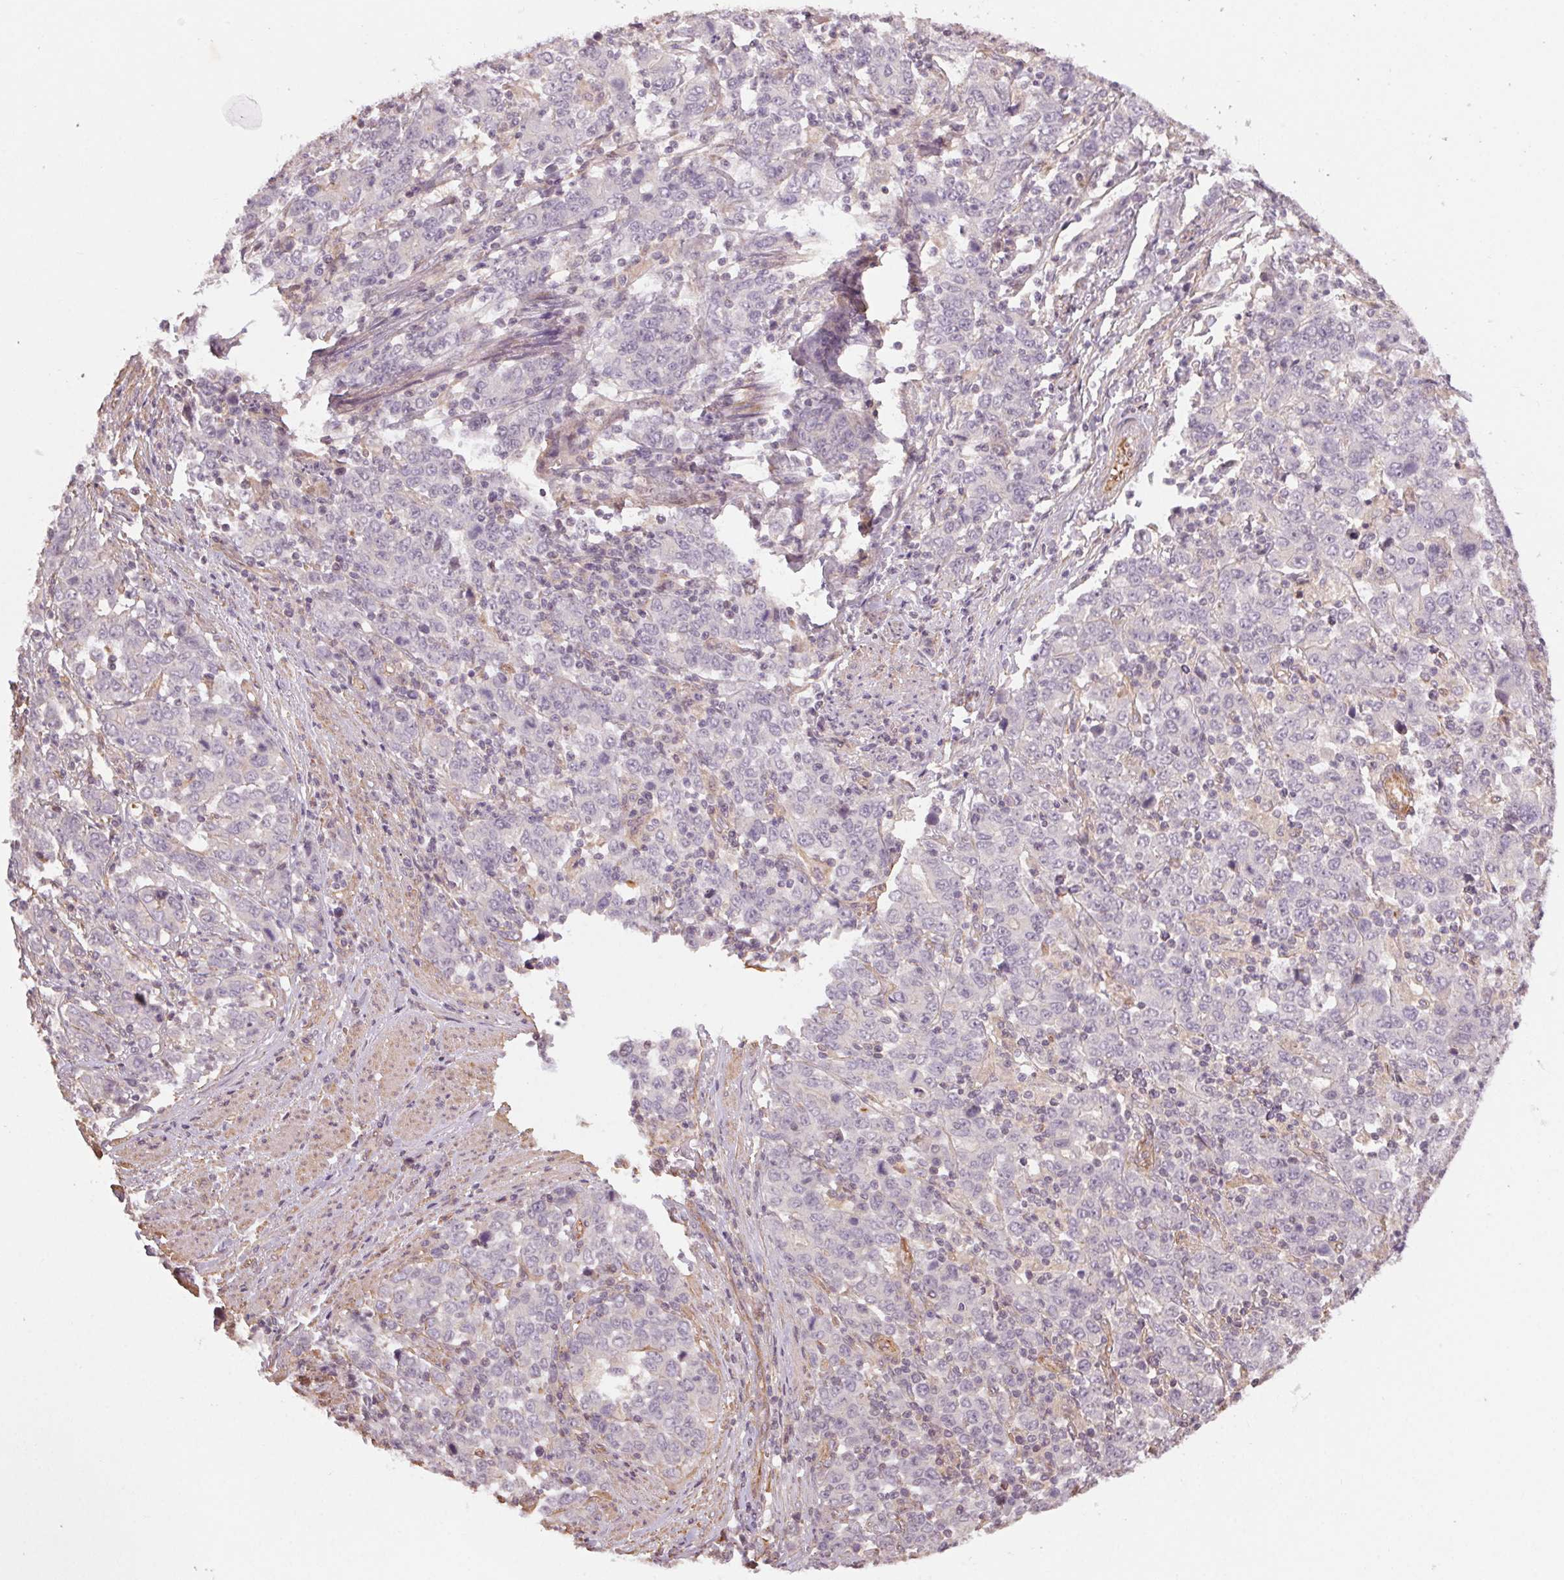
{"staining": {"intensity": "negative", "quantity": "none", "location": "none"}, "tissue": "stomach cancer", "cell_type": "Tumor cells", "image_type": "cancer", "snomed": [{"axis": "morphology", "description": "Adenocarcinoma, NOS"}, {"axis": "topography", "description": "Stomach, upper"}], "caption": "Tumor cells are negative for brown protein staining in stomach cancer (adenocarcinoma).", "gene": "CCSER1", "patient": {"sex": "male", "age": 69}}